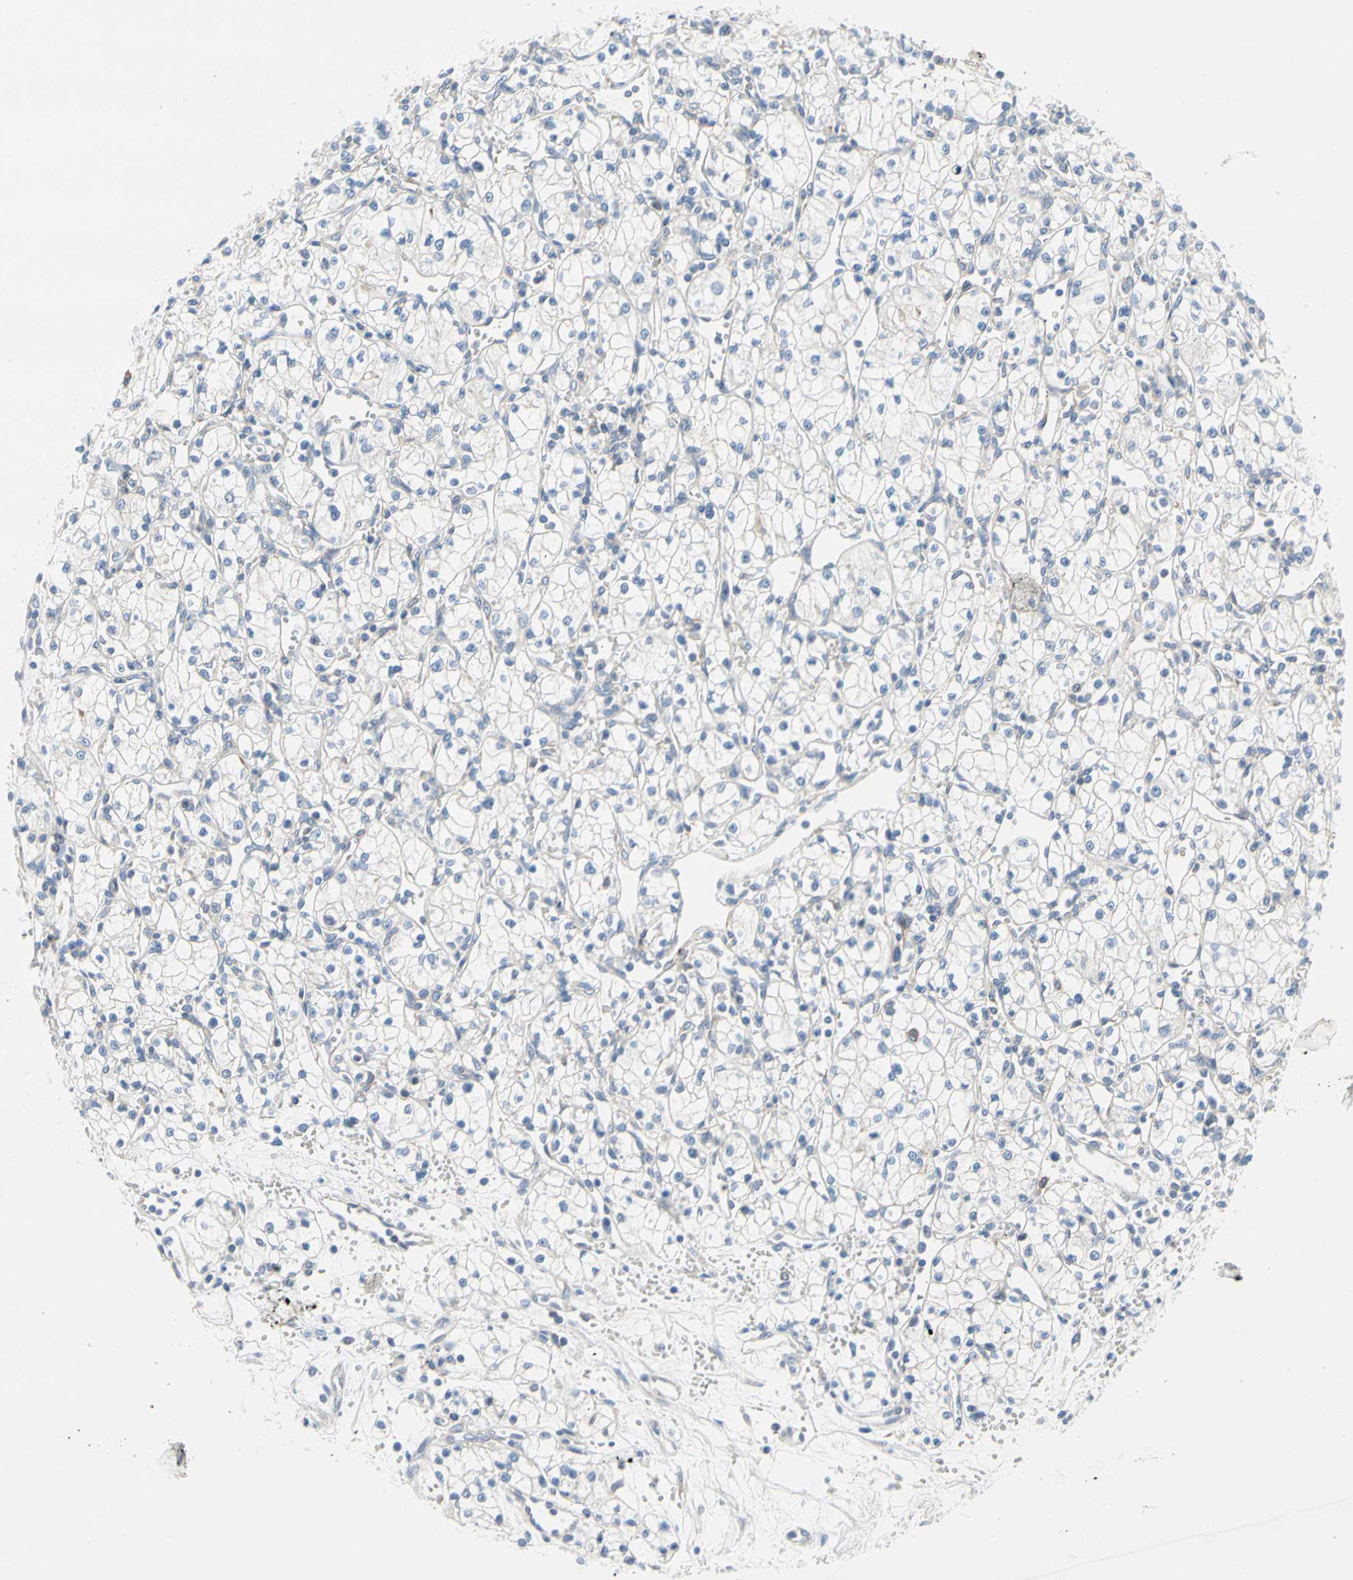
{"staining": {"intensity": "negative", "quantity": "none", "location": "none"}, "tissue": "renal cancer", "cell_type": "Tumor cells", "image_type": "cancer", "snomed": [{"axis": "morphology", "description": "Normal tissue, NOS"}, {"axis": "morphology", "description": "Adenocarcinoma, NOS"}, {"axis": "topography", "description": "Kidney"}], "caption": "High magnification brightfield microscopy of renal adenocarcinoma stained with DAB (brown) and counterstained with hematoxylin (blue): tumor cells show no significant staining. The staining is performed using DAB (3,3'-diaminobenzidine) brown chromogen with nuclei counter-stained in using hematoxylin.", "gene": "STXBP1", "patient": {"sex": "male", "age": 59}}